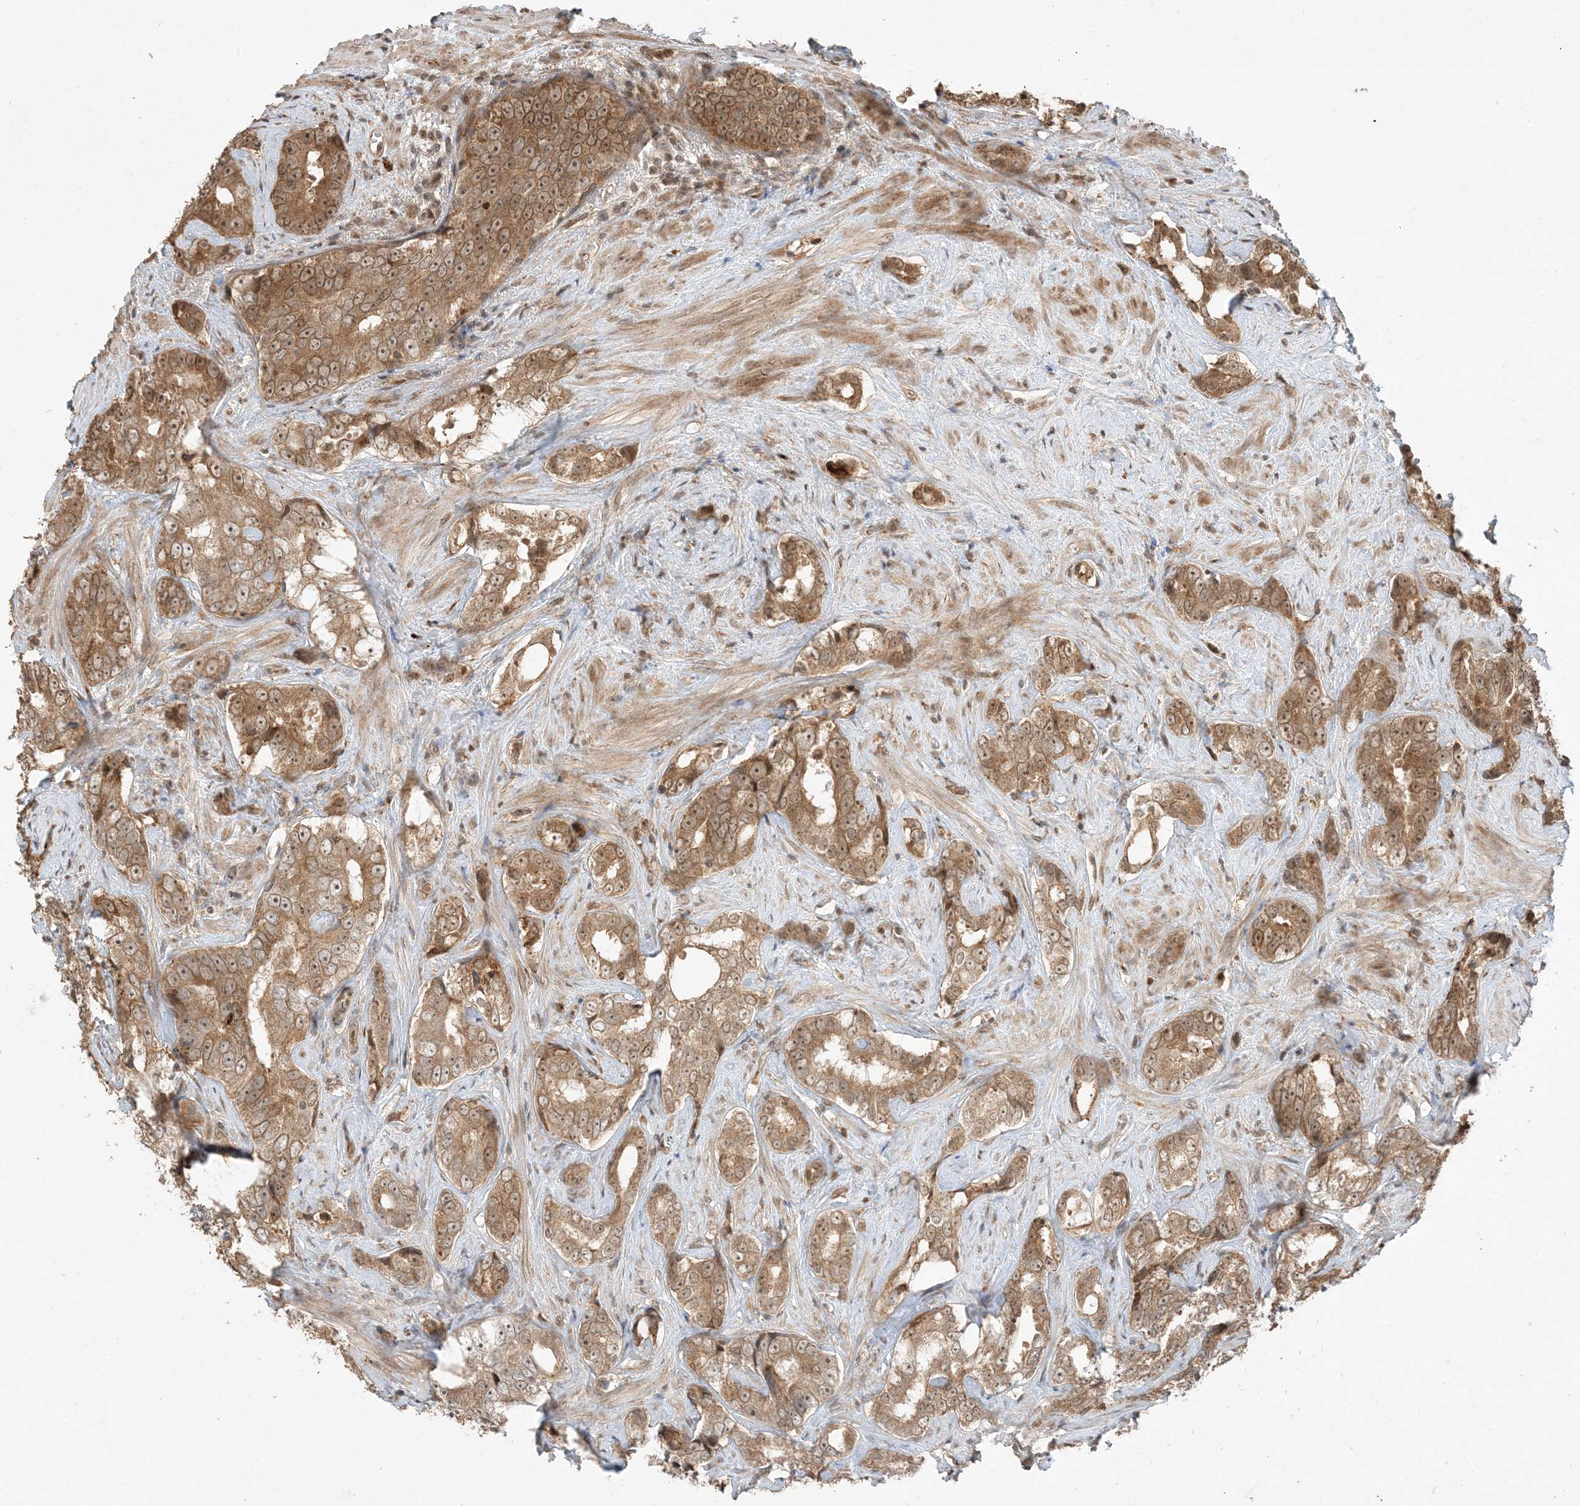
{"staining": {"intensity": "moderate", "quantity": ">75%", "location": "cytoplasmic/membranous,nuclear"}, "tissue": "prostate cancer", "cell_type": "Tumor cells", "image_type": "cancer", "snomed": [{"axis": "morphology", "description": "Adenocarcinoma, High grade"}, {"axis": "topography", "description": "Prostate"}], "caption": "The micrograph demonstrates a brown stain indicating the presence of a protein in the cytoplasmic/membranous and nuclear of tumor cells in prostate adenocarcinoma (high-grade).", "gene": "ZBTB41", "patient": {"sex": "male", "age": 66}}